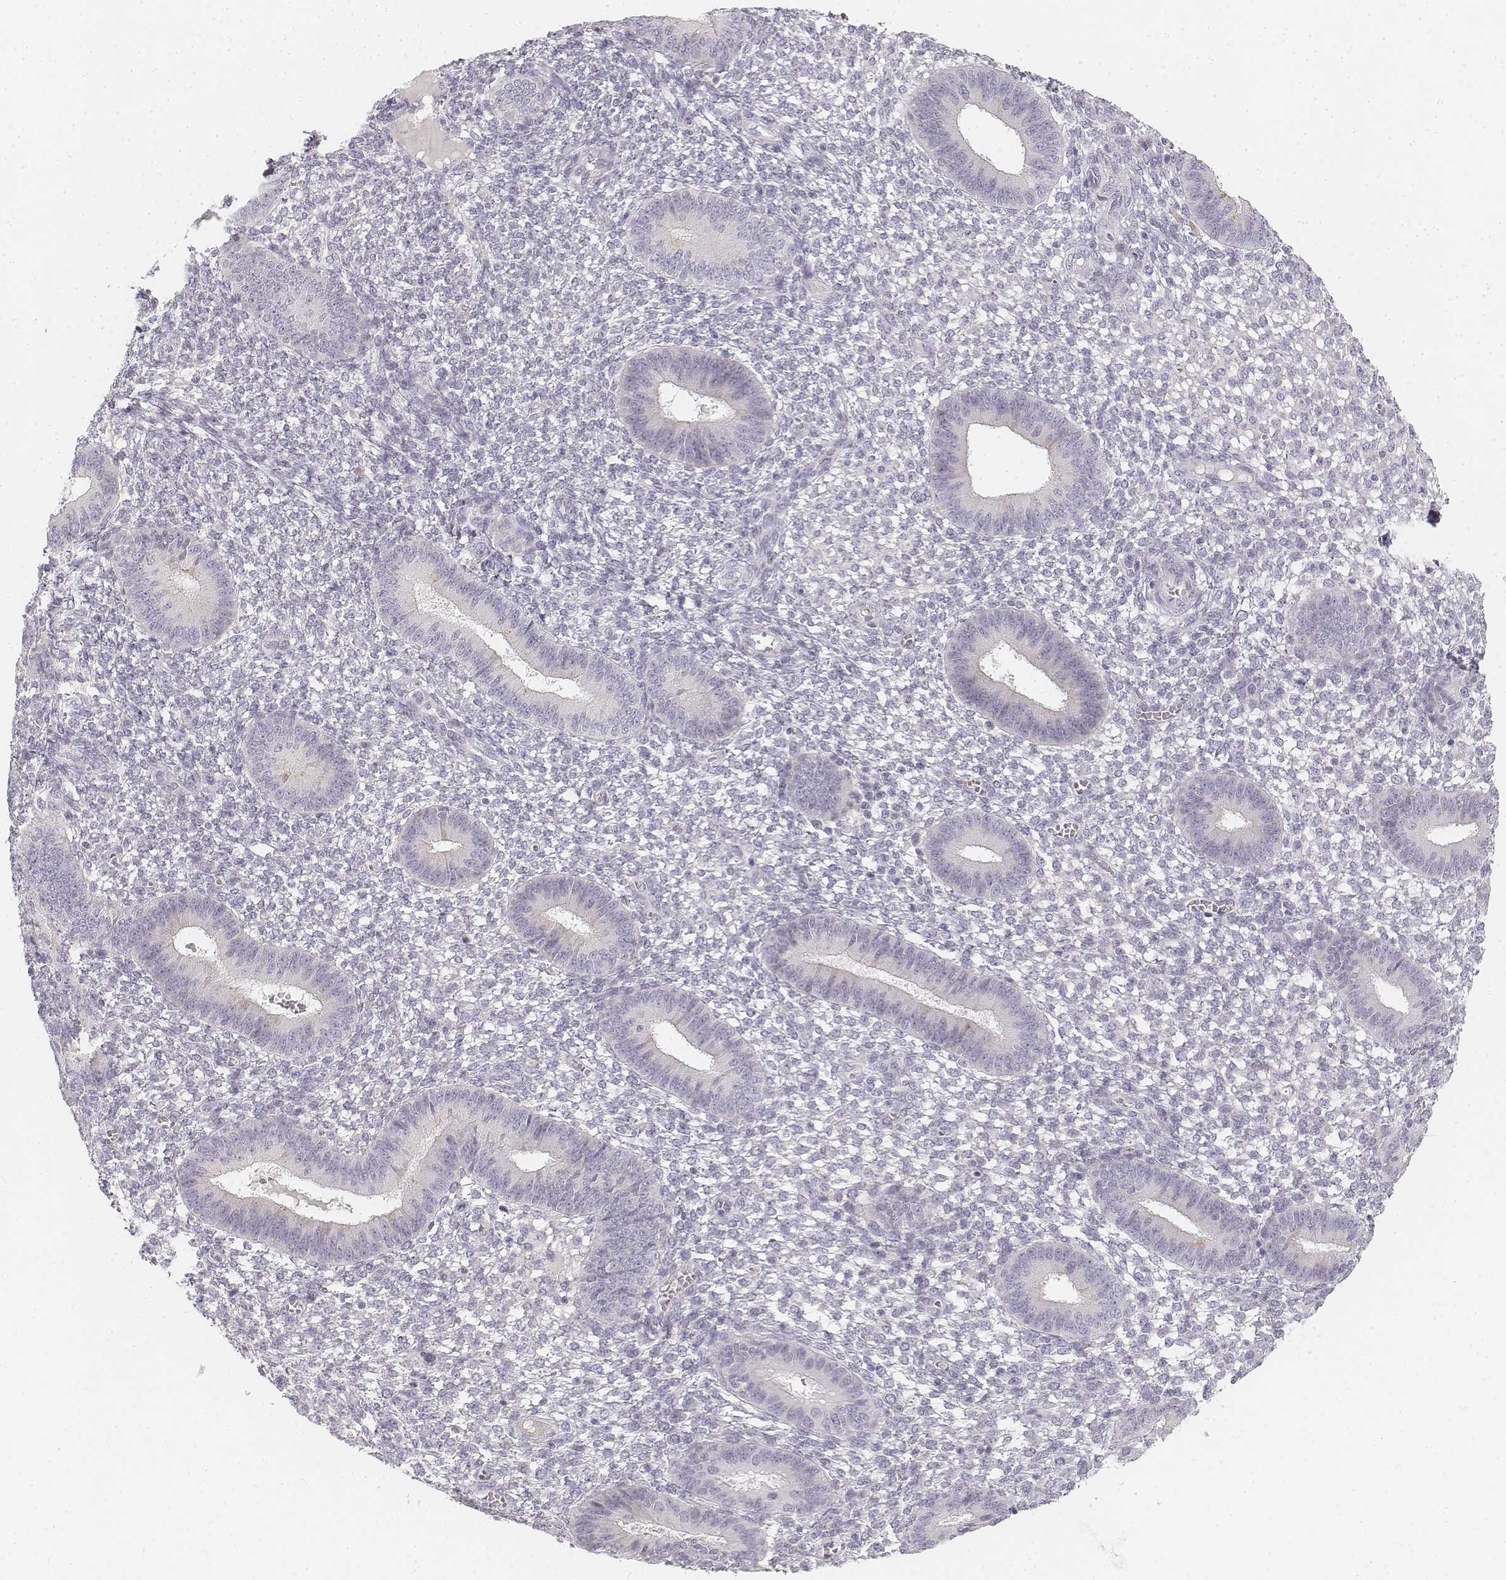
{"staining": {"intensity": "negative", "quantity": "none", "location": "none"}, "tissue": "endometrium", "cell_type": "Cells in endometrial stroma", "image_type": "normal", "snomed": [{"axis": "morphology", "description": "Normal tissue, NOS"}, {"axis": "topography", "description": "Endometrium"}], "caption": "Immunohistochemistry photomicrograph of benign endometrium: human endometrium stained with DAB (3,3'-diaminobenzidine) displays no significant protein expression in cells in endometrial stroma. The staining was performed using DAB (3,3'-diaminobenzidine) to visualize the protein expression in brown, while the nuclei were stained in blue with hematoxylin (Magnification: 20x).", "gene": "DSG4", "patient": {"sex": "female", "age": 42}}